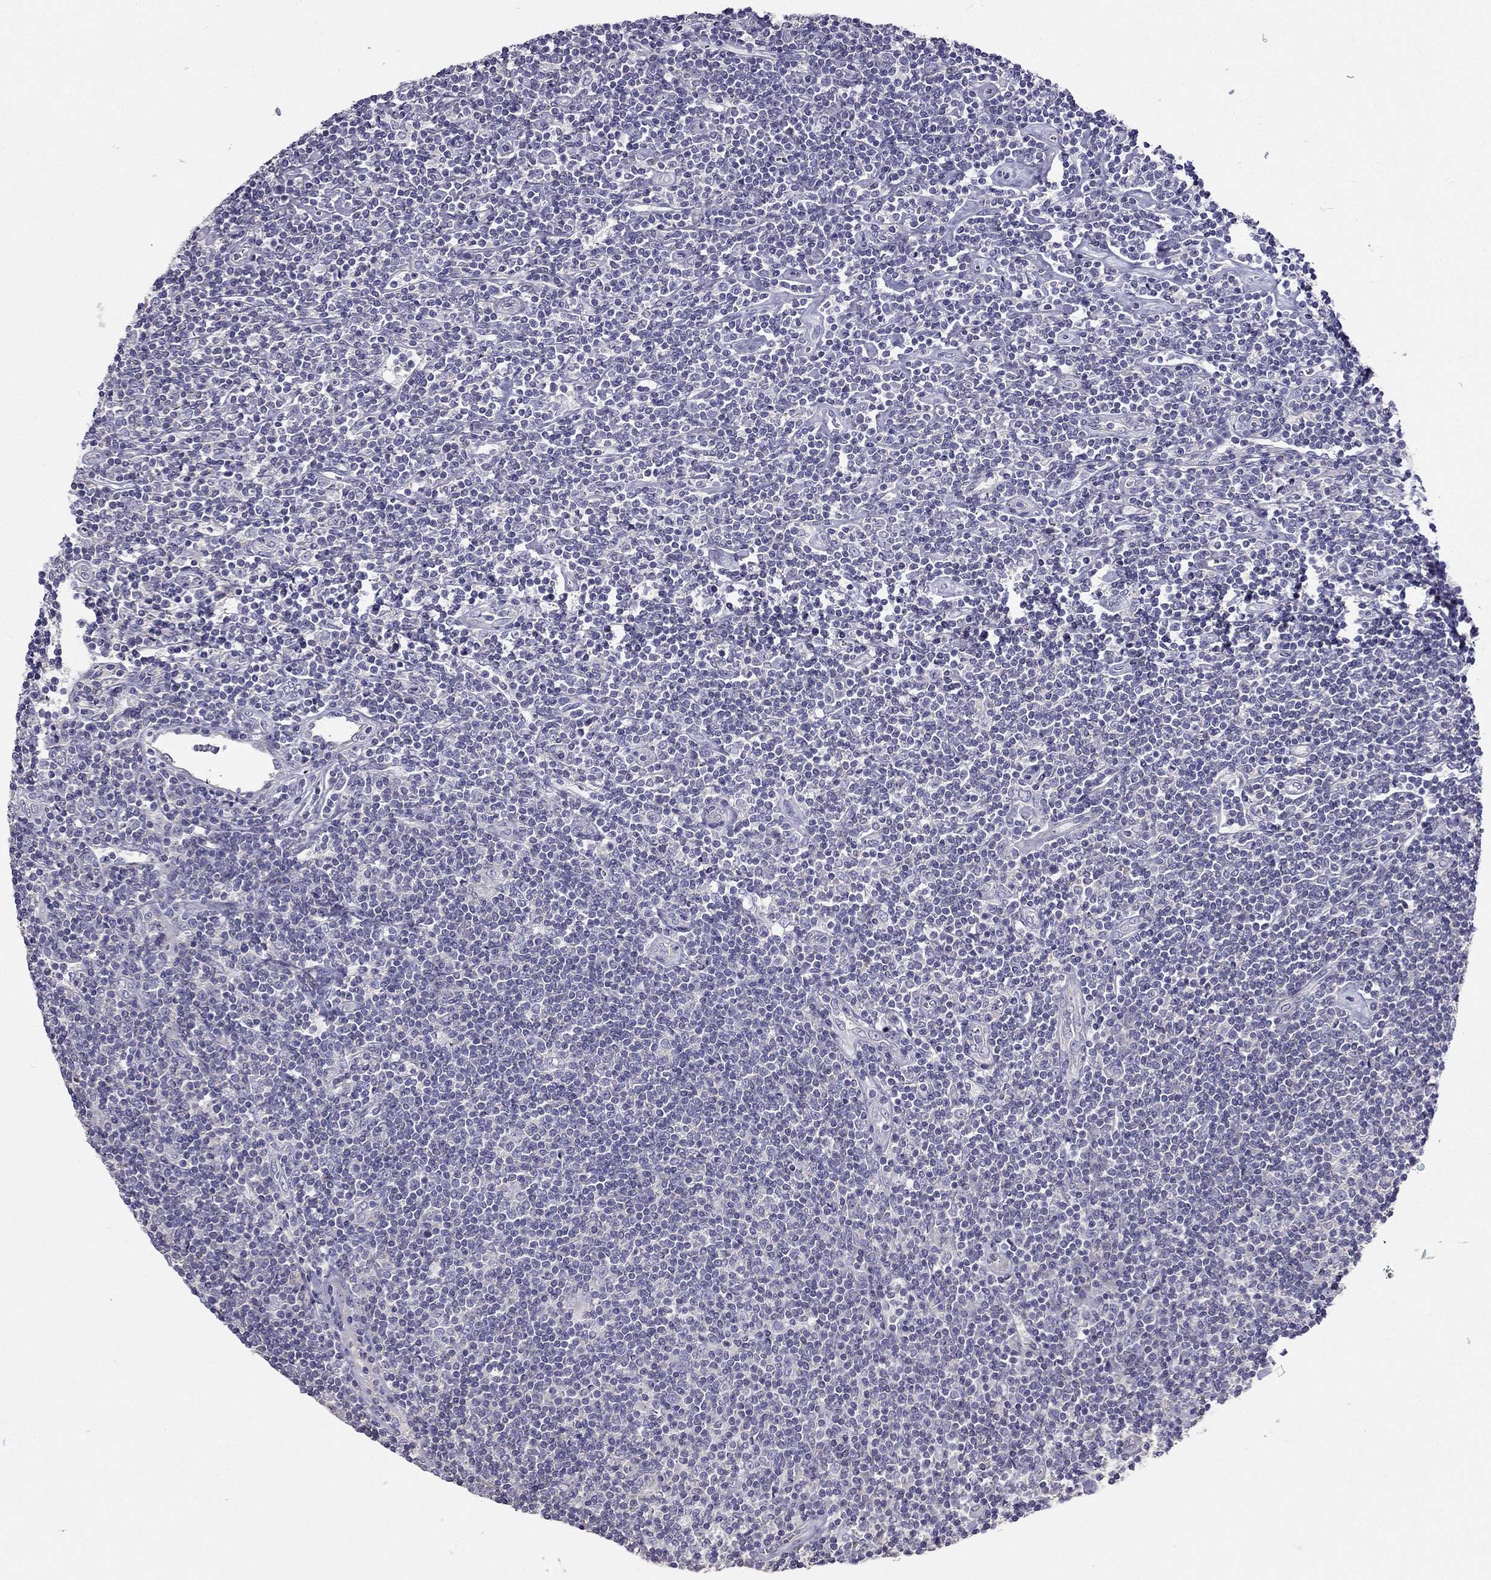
{"staining": {"intensity": "negative", "quantity": "none", "location": "none"}, "tissue": "lymphoma", "cell_type": "Tumor cells", "image_type": "cancer", "snomed": [{"axis": "morphology", "description": "Hodgkin's disease, NOS"}, {"axis": "topography", "description": "Lymph node"}], "caption": "IHC photomicrograph of Hodgkin's disease stained for a protein (brown), which reveals no staining in tumor cells. Brightfield microscopy of immunohistochemistry (IHC) stained with DAB (3,3'-diaminobenzidine) (brown) and hematoxylin (blue), captured at high magnification.", "gene": "AS3MT", "patient": {"sex": "male", "age": 40}}